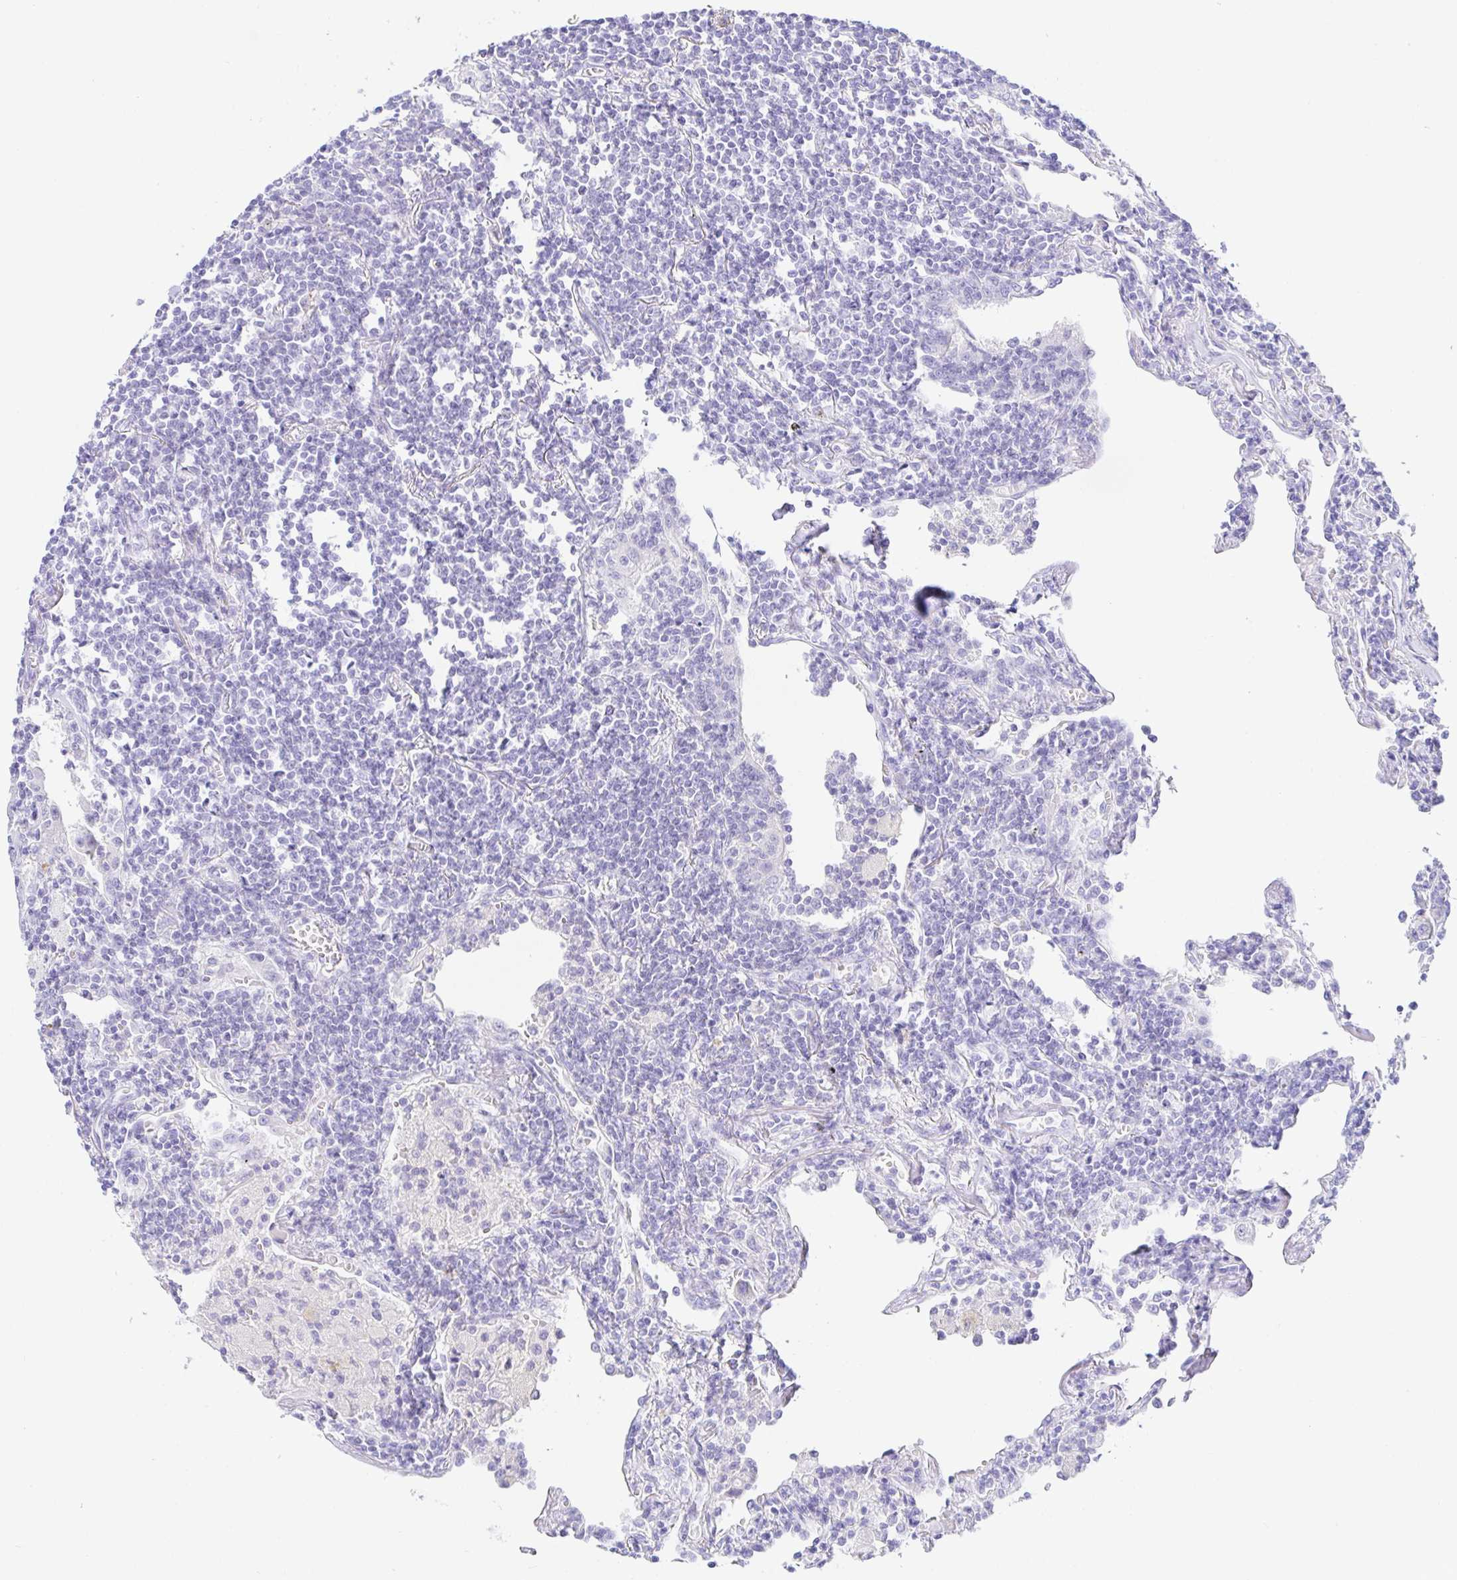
{"staining": {"intensity": "negative", "quantity": "none", "location": "none"}, "tissue": "lymphoma", "cell_type": "Tumor cells", "image_type": "cancer", "snomed": [{"axis": "morphology", "description": "Malignant lymphoma, non-Hodgkin's type, Low grade"}, {"axis": "topography", "description": "Lung"}], "caption": "DAB (3,3'-diaminobenzidine) immunohistochemical staining of lymphoma reveals no significant expression in tumor cells.", "gene": "PAX8", "patient": {"sex": "female", "age": 71}}